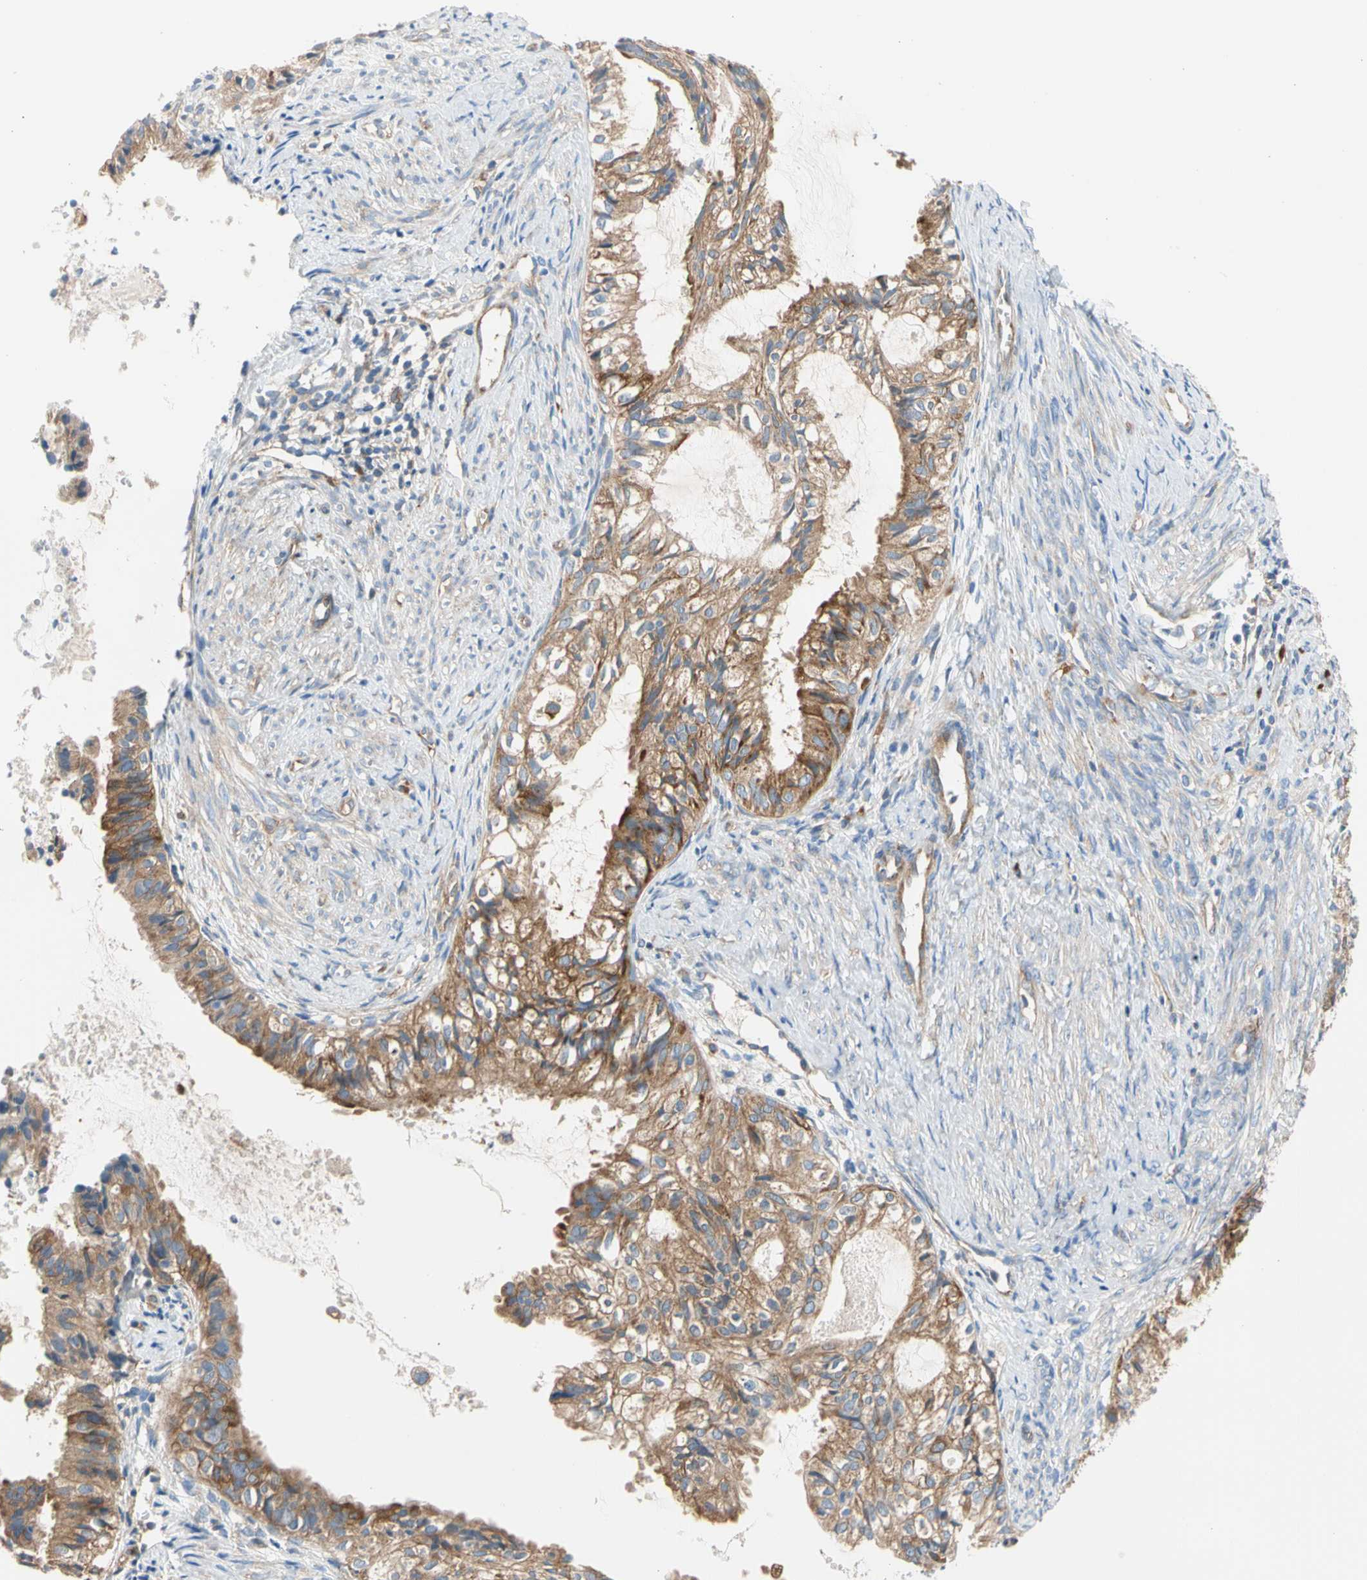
{"staining": {"intensity": "moderate", "quantity": ">75%", "location": "cytoplasmic/membranous"}, "tissue": "cervical cancer", "cell_type": "Tumor cells", "image_type": "cancer", "snomed": [{"axis": "morphology", "description": "Normal tissue, NOS"}, {"axis": "morphology", "description": "Adenocarcinoma, NOS"}, {"axis": "topography", "description": "Cervix"}, {"axis": "topography", "description": "Endometrium"}], "caption": "Protein staining by immunohistochemistry (IHC) displays moderate cytoplasmic/membranous staining in approximately >75% of tumor cells in cervical cancer (adenocarcinoma).", "gene": "GPHN", "patient": {"sex": "female", "age": 86}}